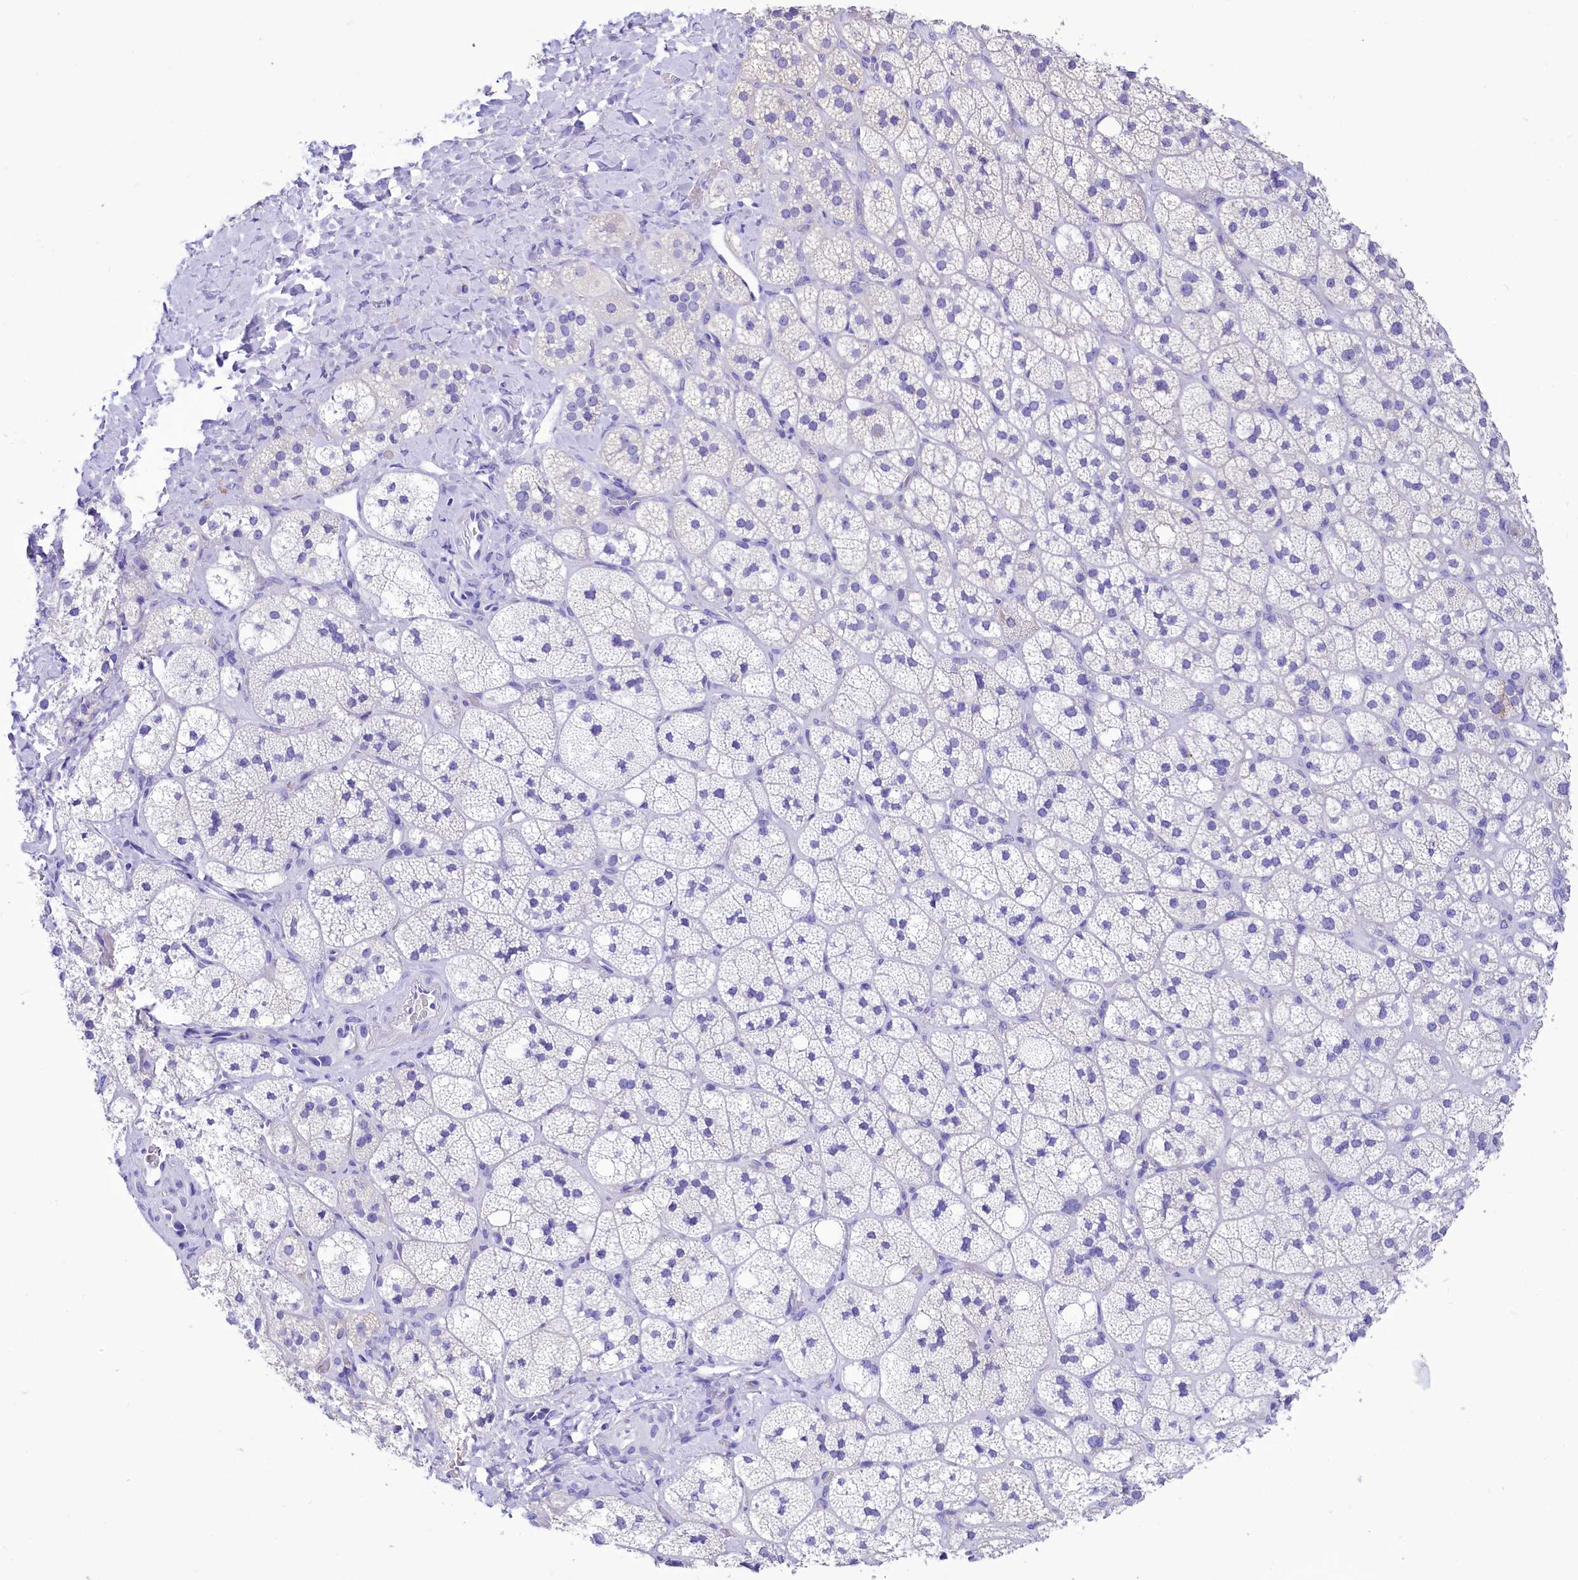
{"staining": {"intensity": "weak", "quantity": "25%-75%", "location": "cytoplasmic/membranous"}, "tissue": "adrenal gland", "cell_type": "Glandular cells", "image_type": "normal", "snomed": [{"axis": "morphology", "description": "Normal tissue, NOS"}, {"axis": "topography", "description": "Adrenal gland"}], "caption": "Immunohistochemistry (DAB) staining of normal human adrenal gland demonstrates weak cytoplasmic/membranous protein expression in about 25%-75% of glandular cells.", "gene": "TTC36", "patient": {"sex": "male", "age": 61}}